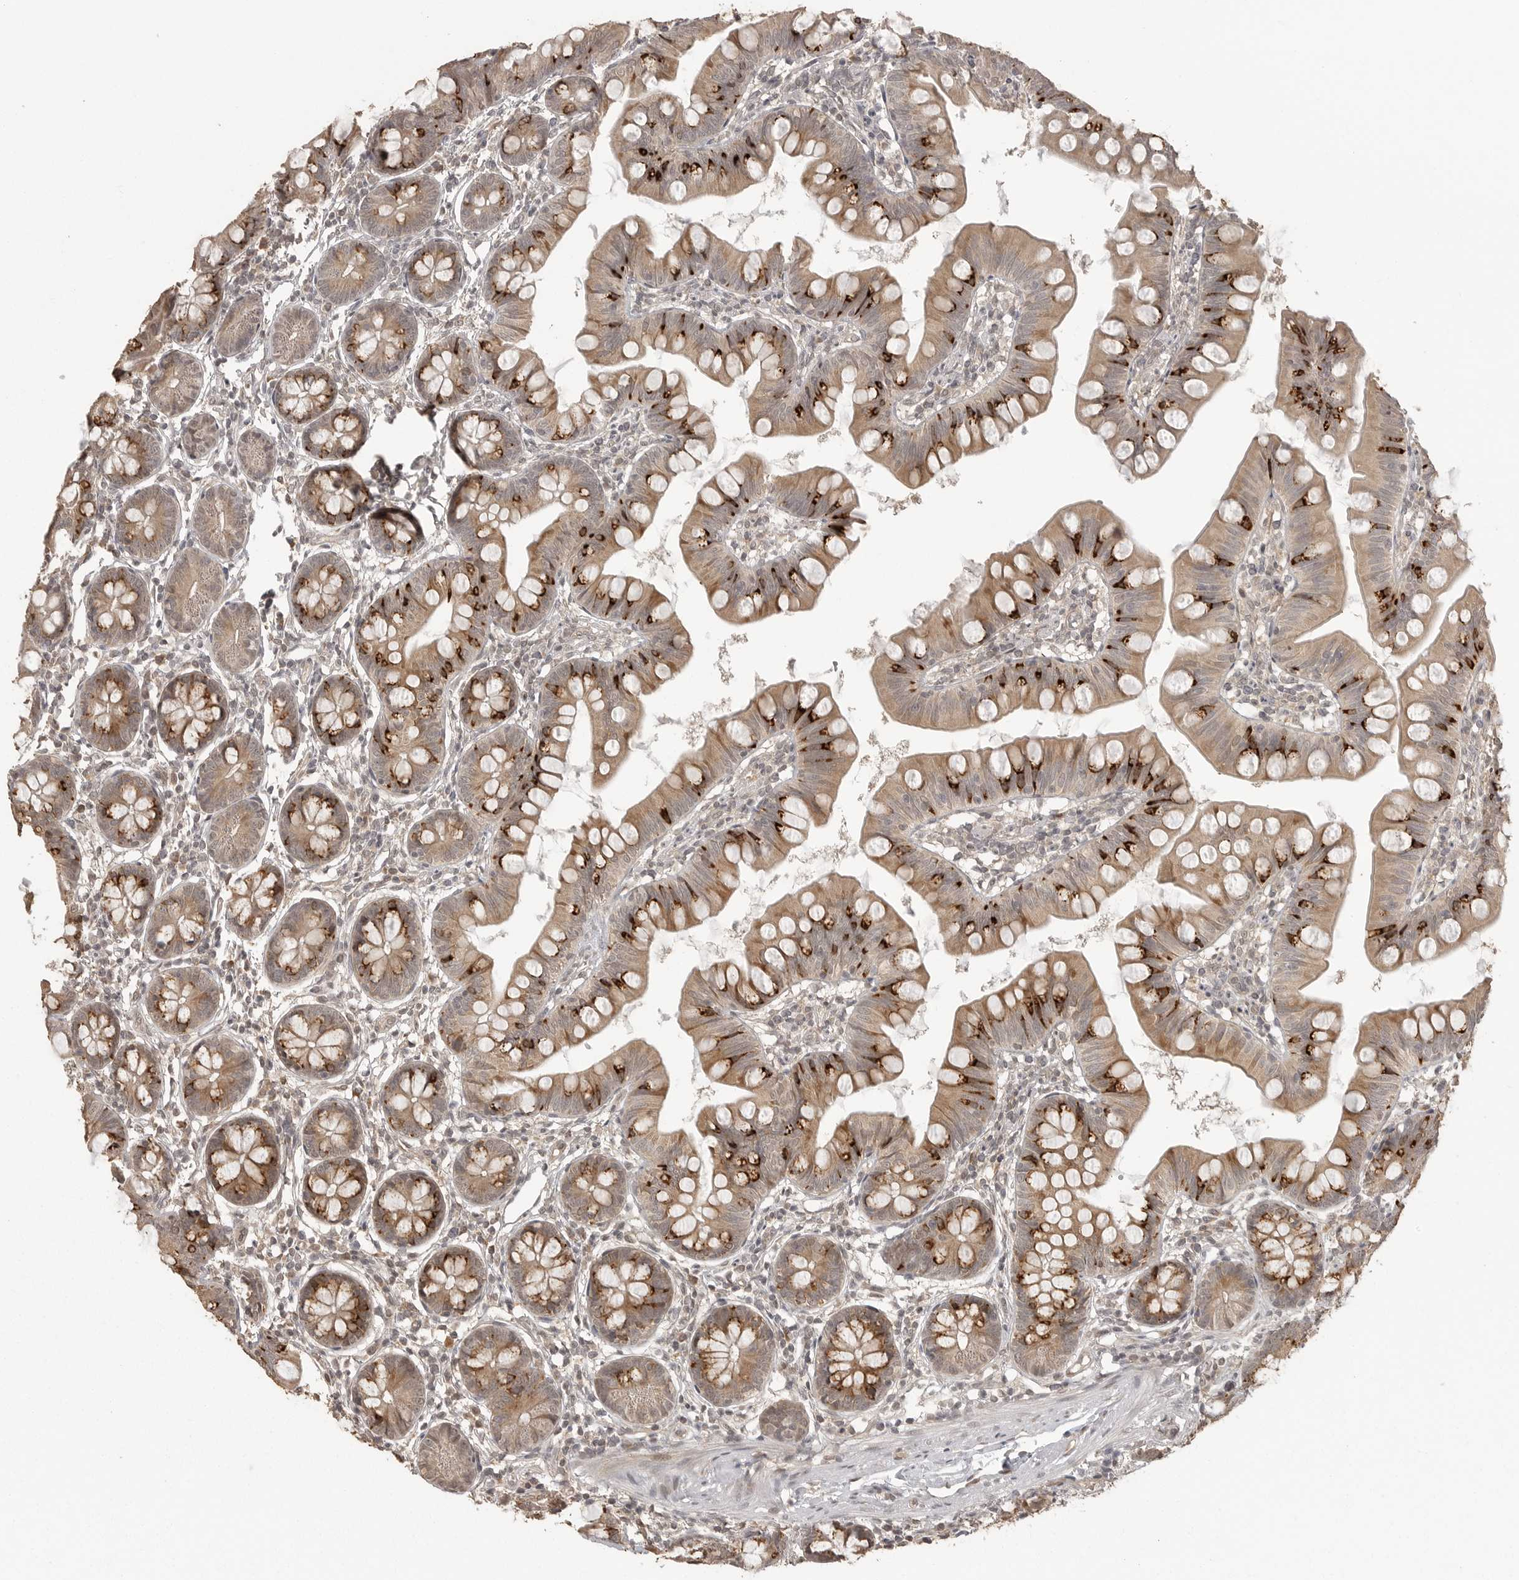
{"staining": {"intensity": "strong", "quantity": "<25%", "location": "cytoplasmic/membranous"}, "tissue": "small intestine", "cell_type": "Glandular cells", "image_type": "normal", "snomed": [{"axis": "morphology", "description": "Normal tissue, NOS"}, {"axis": "topography", "description": "Small intestine"}], "caption": "Glandular cells exhibit strong cytoplasmic/membranous positivity in about <25% of cells in benign small intestine. The staining was performed using DAB (3,3'-diaminobenzidine), with brown indicating positive protein expression. Nuclei are stained blue with hematoxylin.", "gene": "SMG8", "patient": {"sex": "male", "age": 7}}